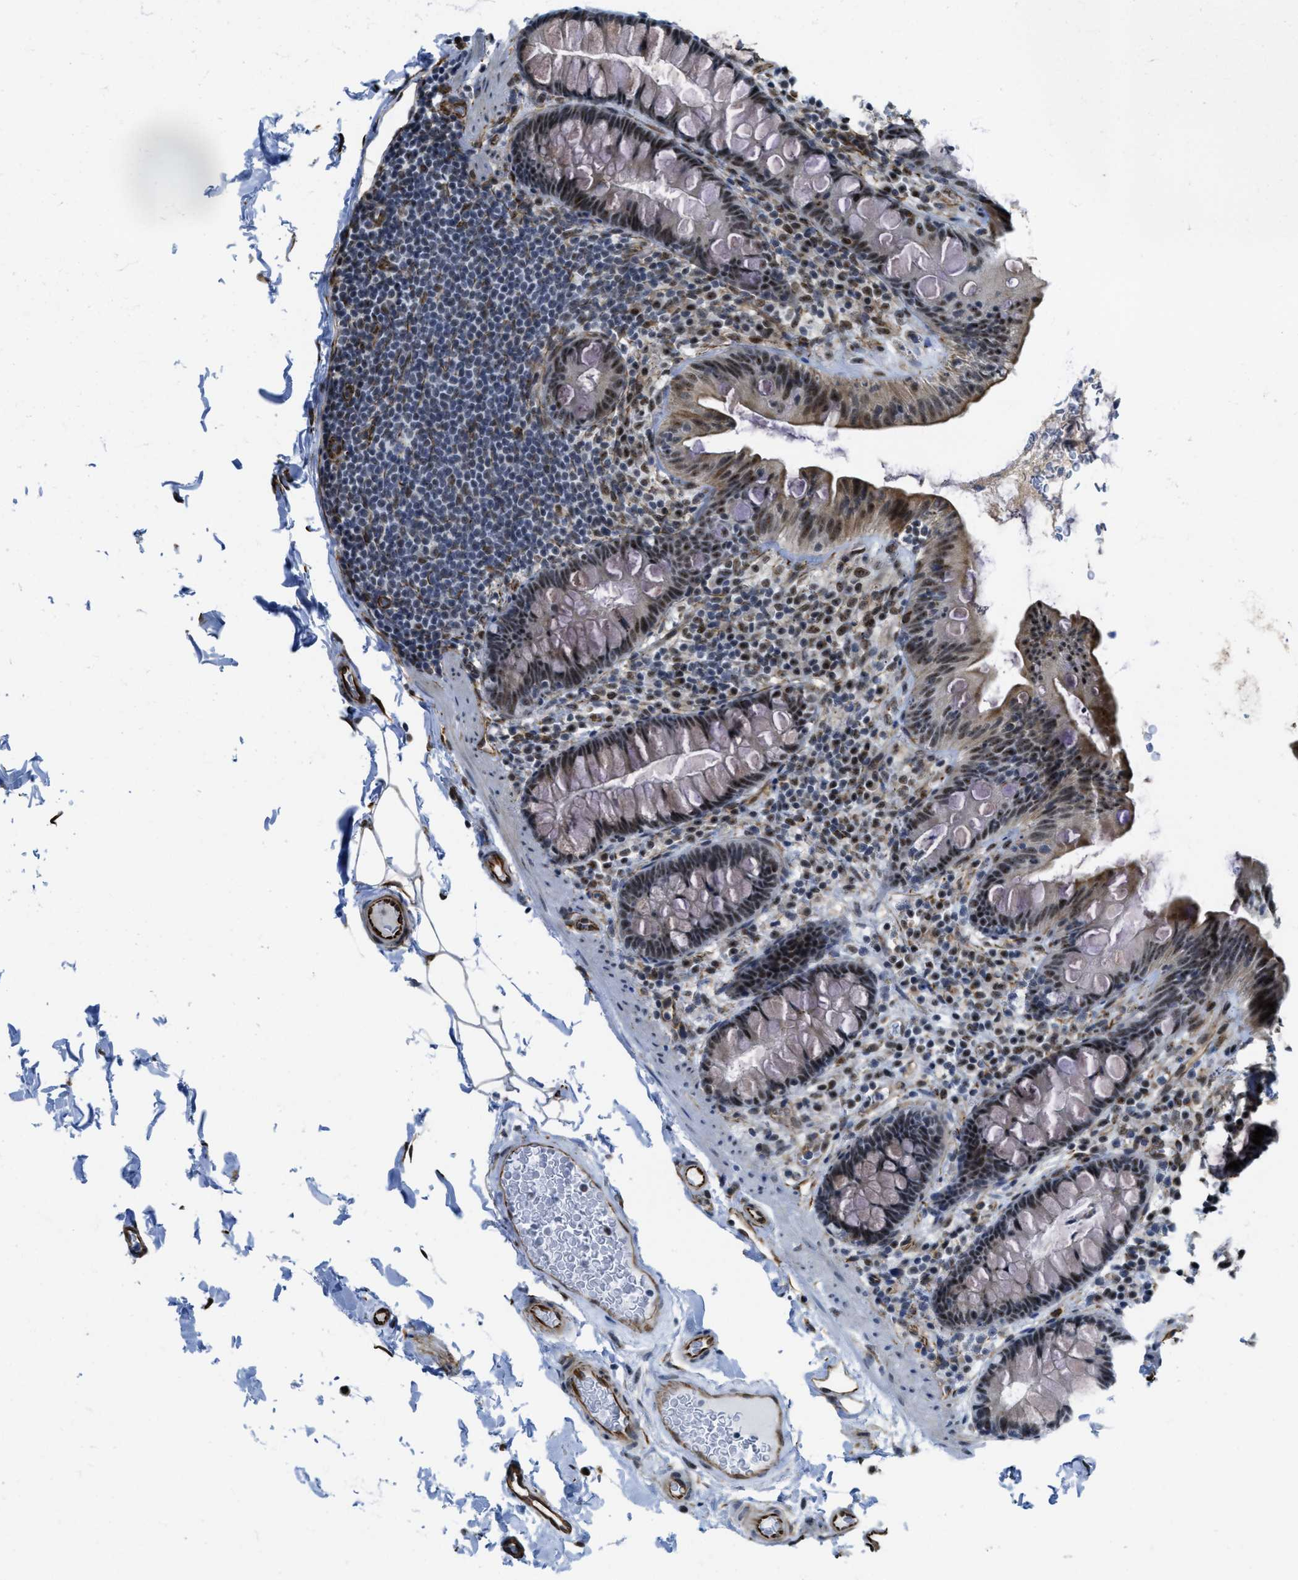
{"staining": {"intensity": "strong", "quantity": ">75%", "location": "cytoplasmic/membranous,nuclear"}, "tissue": "colon", "cell_type": "Endothelial cells", "image_type": "normal", "snomed": [{"axis": "morphology", "description": "Normal tissue, NOS"}, {"axis": "topography", "description": "Colon"}], "caption": "Endothelial cells demonstrate strong cytoplasmic/membranous,nuclear staining in about >75% of cells in normal colon. The staining was performed using DAB to visualize the protein expression in brown, while the nuclei were stained in blue with hematoxylin (Magnification: 20x).", "gene": "LRRC8B", "patient": {"sex": "female", "age": 80}}